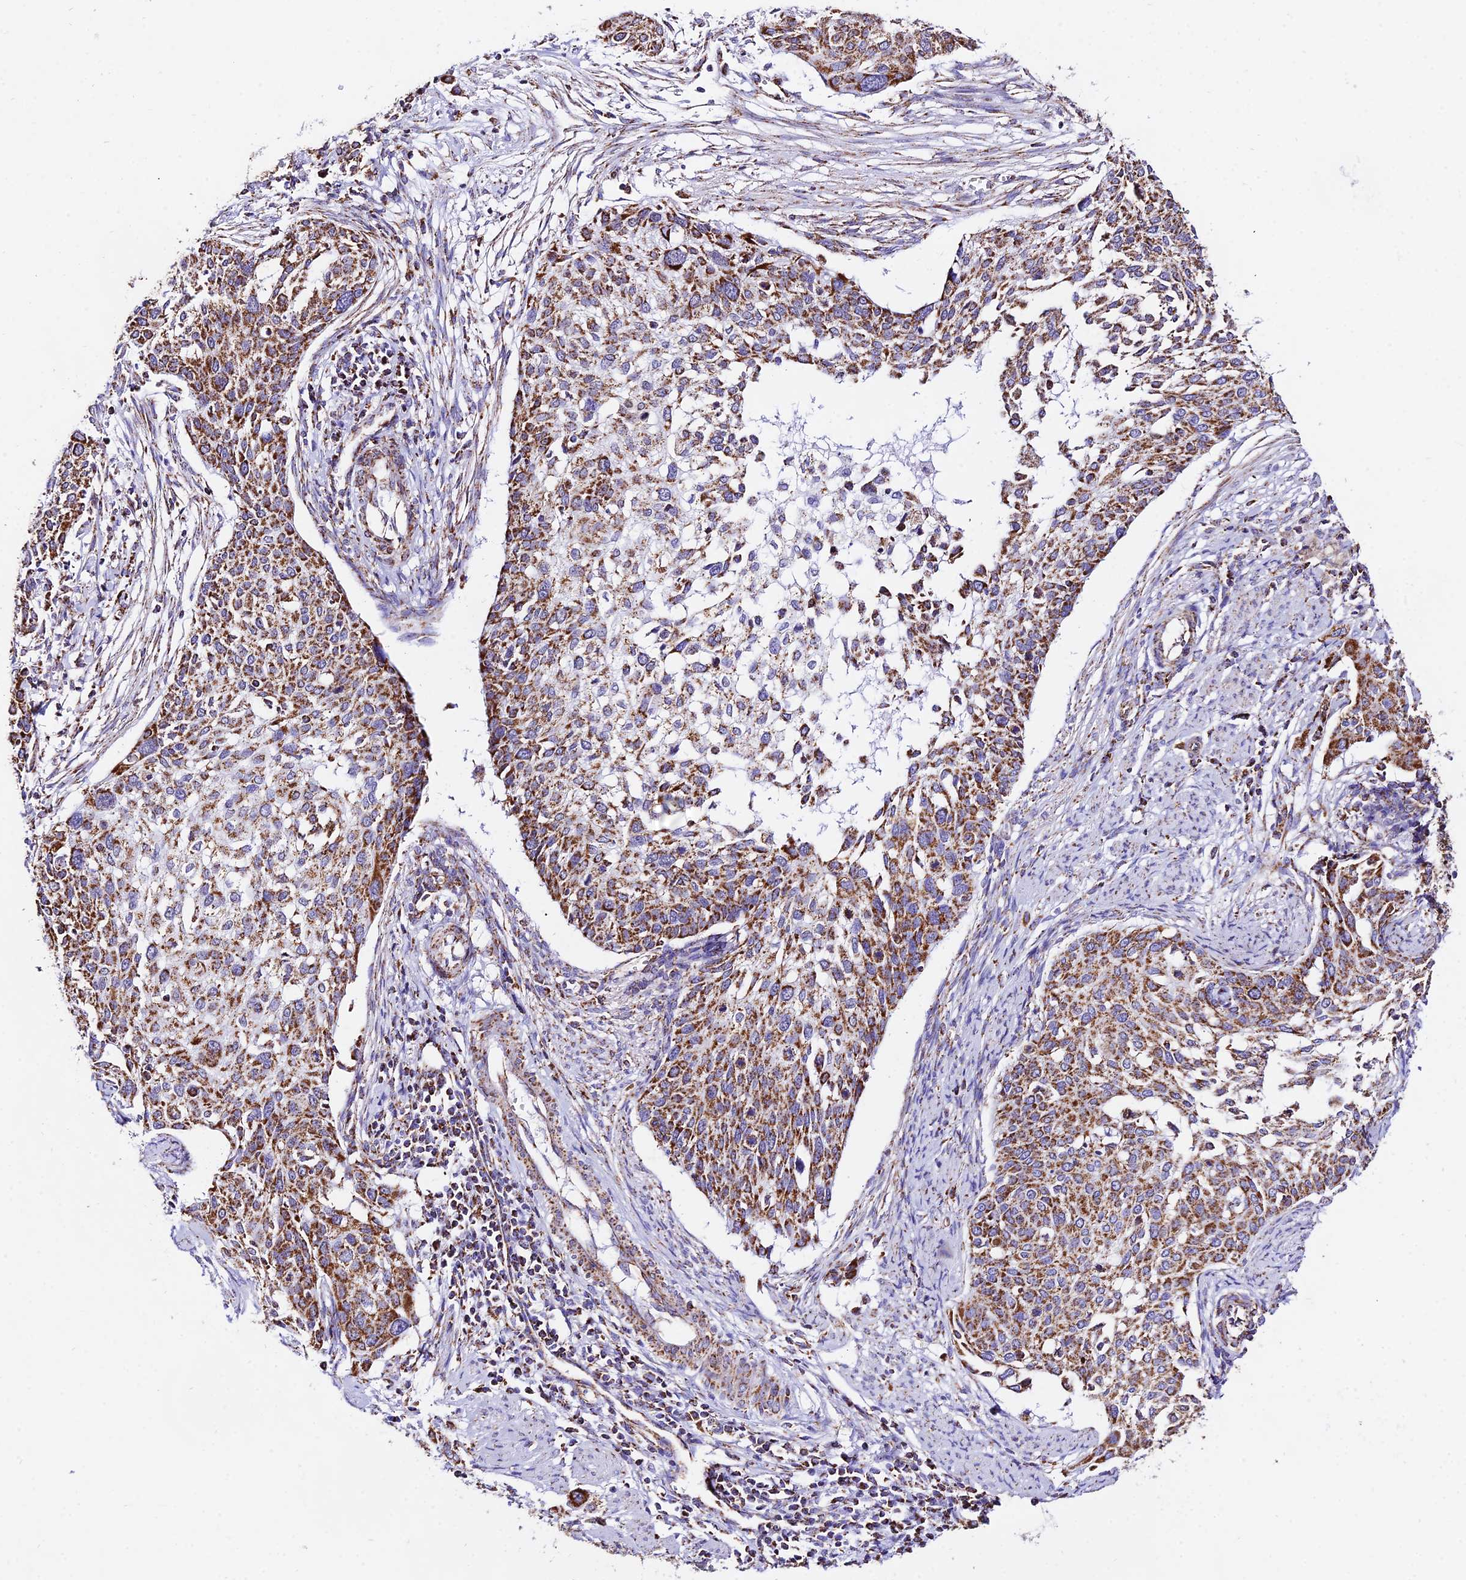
{"staining": {"intensity": "moderate", "quantity": ">75%", "location": "cytoplasmic/membranous"}, "tissue": "cervical cancer", "cell_type": "Tumor cells", "image_type": "cancer", "snomed": [{"axis": "morphology", "description": "Squamous cell carcinoma, NOS"}, {"axis": "topography", "description": "Cervix"}], "caption": "Cervical squamous cell carcinoma stained with a protein marker exhibits moderate staining in tumor cells.", "gene": "ATP5PD", "patient": {"sex": "female", "age": 44}}